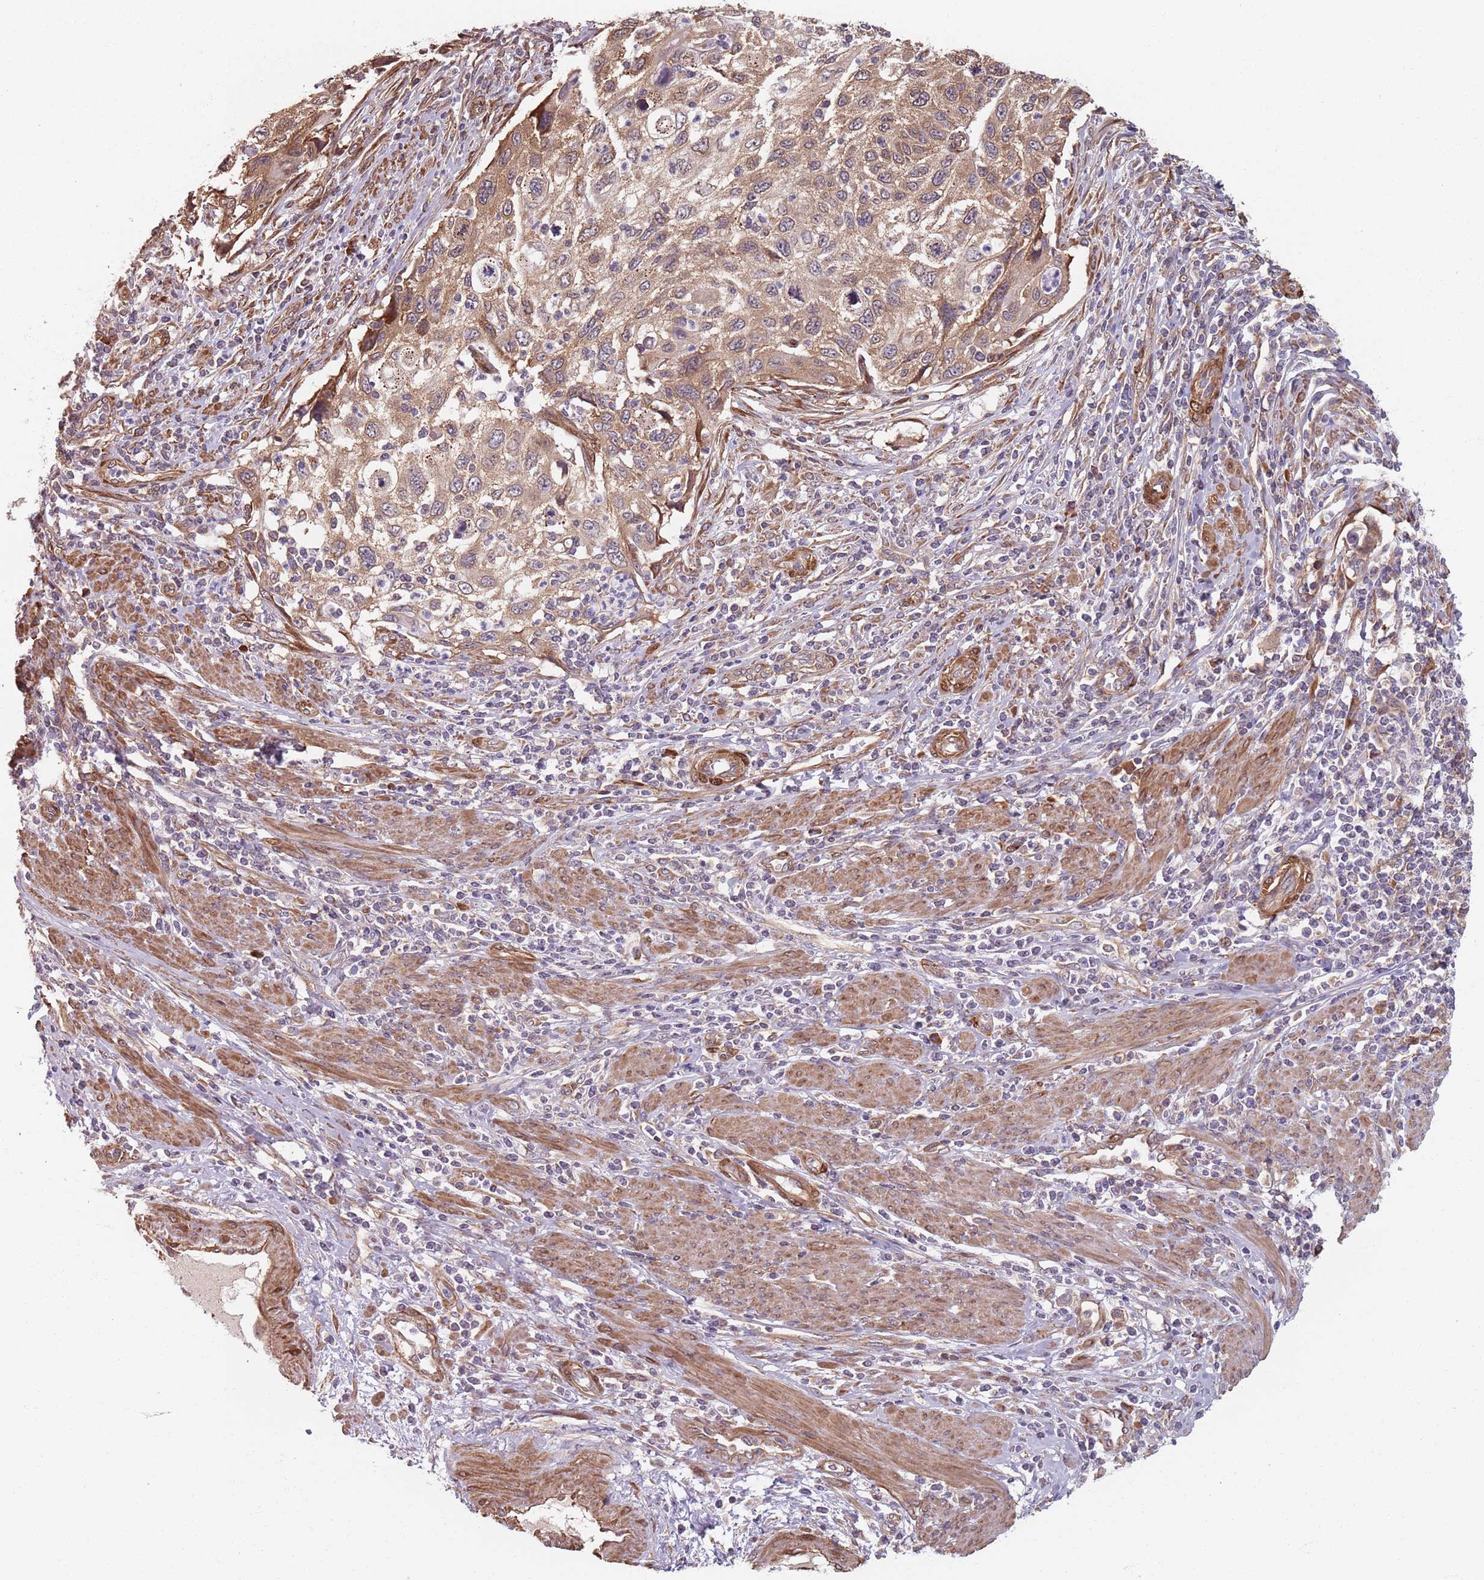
{"staining": {"intensity": "moderate", "quantity": ">75%", "location": "cytoplasmic/membranous"}, "tissue": "cervical cancer", "cell_type": "Tumor cells", "image_type": "cancer", "snomed": [{"axis": "morphology", "description": "Squamous cell carcinoma, NOS"}, {"axis": "topography", "description": "Cervix"}], "caption": "Immunohistochemistry staining of squamous cell carcinoma (cervical), which reveals medium levels of moderate cytoplasmic/membranous expression in approximately >75% of tumor cells indicating moderate cytoplasmic/membranous protein positivity. The staining was performed using DAB (3,3'-diaminobenzidine) (brown) for protein detection and nuclei were counterstained in hematoxylin (blue).", "gene": "NOTCH3", "patient": {"sex": "female", "age": 70}}